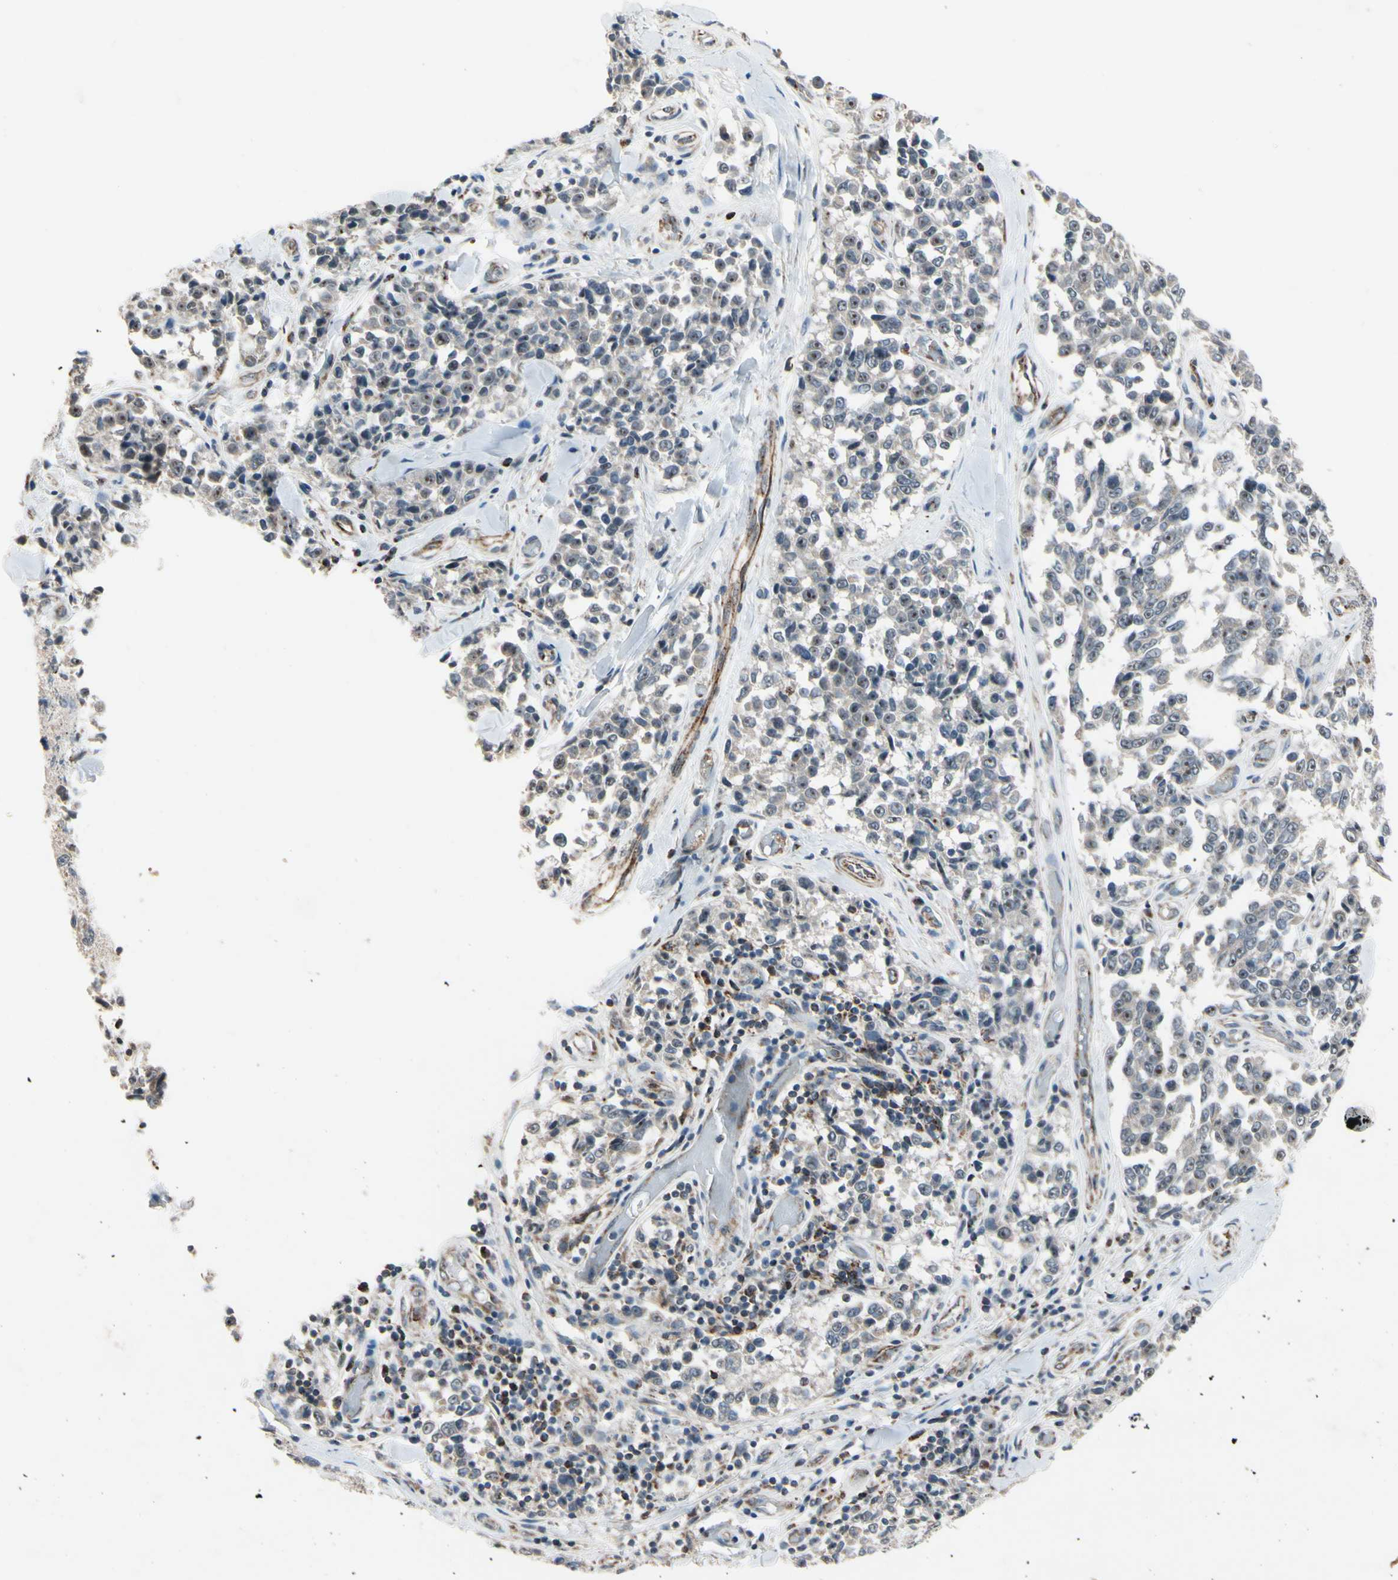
{"staining": {"intensity": "weak", "quantity": ">75%", "location": "cytoplasmic/membranous"}, "tissue": "melanoma", "cell_type": "Tumor cells", "image_type": "cancer", "snomed": [{"axis": "morphology", "description": "Malignant melanoma, NOS"}, {"axis": "topography", "description": "Skin"}], "caption": "This is an image of immunohistochemistry (IHC) staining of melanoma, which shows weak expression in the cytoplasmic/membranous of tumor cells.", "gene": "CPT1A", "patient": {"sex": "female", "age": 64}}